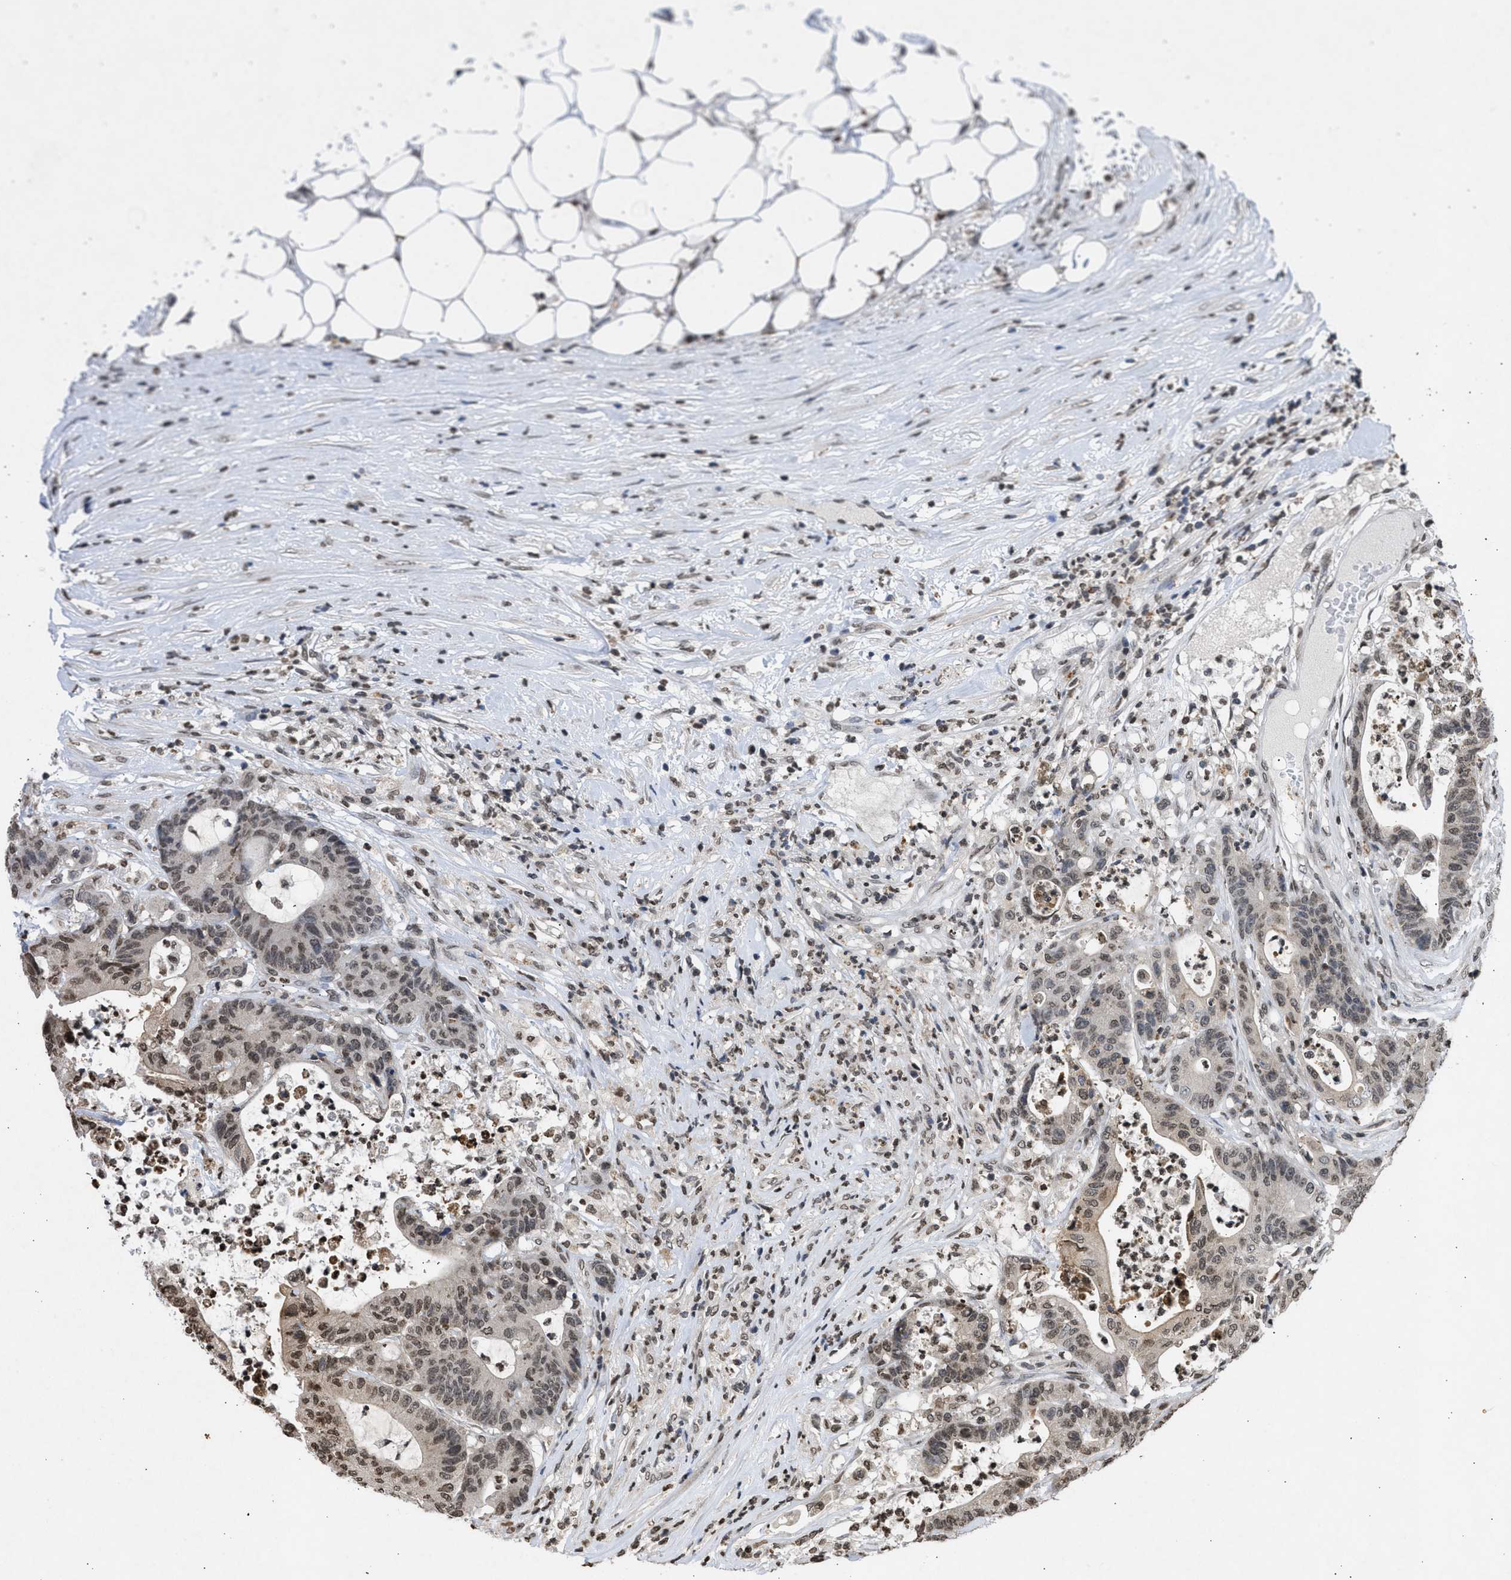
{"staining": {"intensity": "moderate", "quantity": "25%-75%", "location": "cytoplasmic/membranous,nuclear"}, "tissue": "colorectal cancer", "cell_type": "Tumor cells", "image_type": "cancer", "snomed": [{"axis": "morphology", "description": "Adenocarcinoma, NOS"}, {"axis": "topography", "description": "Colon"}], "caption": "Immunohistochemistry micrograph of neoplastic tissue: human colorectal cancer stained using IHC demonstrates medium levels of moderate protein expression localized specifically in the cytoplasmic/membranous and nuclear of tumor cells, appearing as a cytoplasmic/membranous and nuclear brown color.", "gene": "NUP35", "patient": {"sex": "female", "age": 84}}